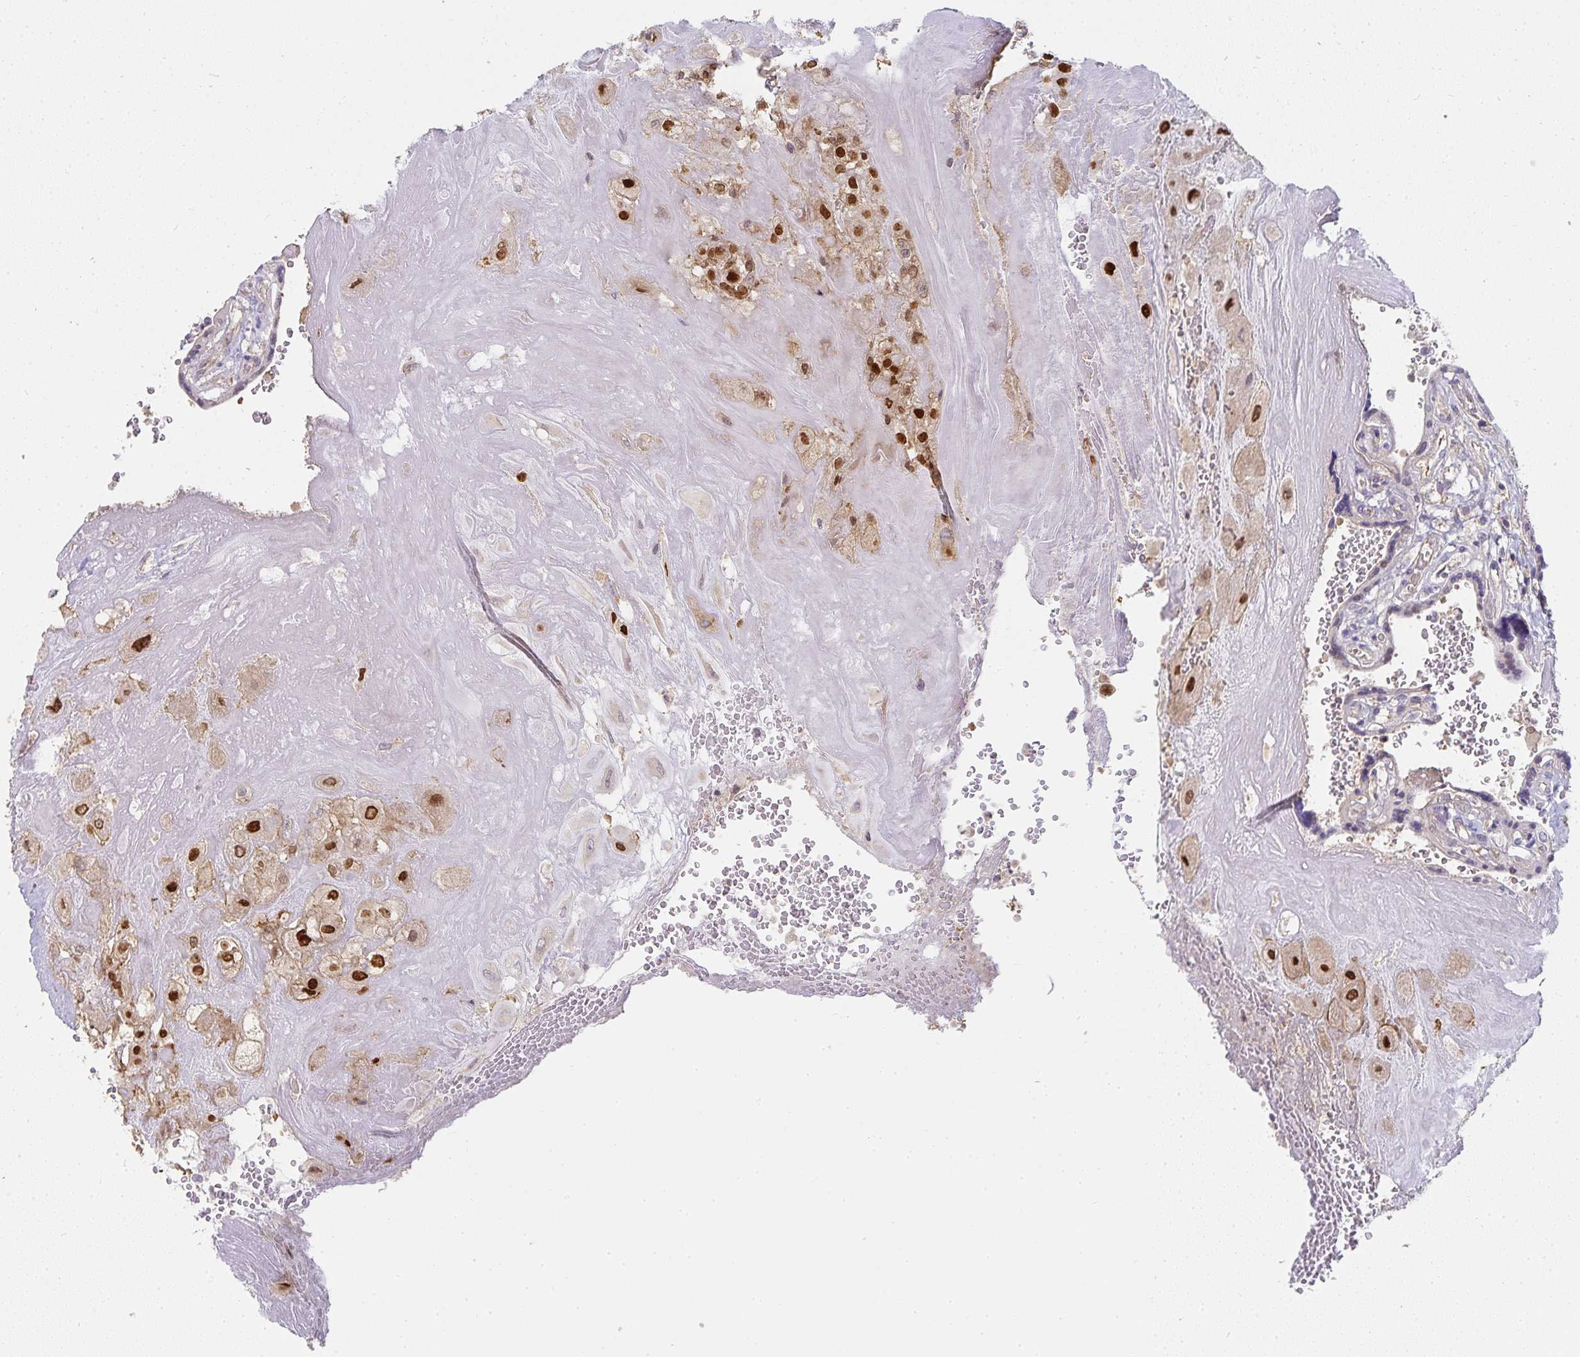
{"staining": {"intensity": "moderate", "quantity": "25%-75%", "location": "nuclear"}, "tissue": "placenta", "cell_type": "Trophoblastic cells", "image_type": "normal", "snomed": [{"axis": "morphology", "description": "Normal tissue, NOS"}, {"axis": "topography", "description": "Placenta"}], "caption": "Placenta stained with a brown dye demonstrates moderate nuclear positive staining in approximately 25%-75% of trophoblastic cells.", "gene": "GATA3", "patient": {"sex": "female", "age": 32}}